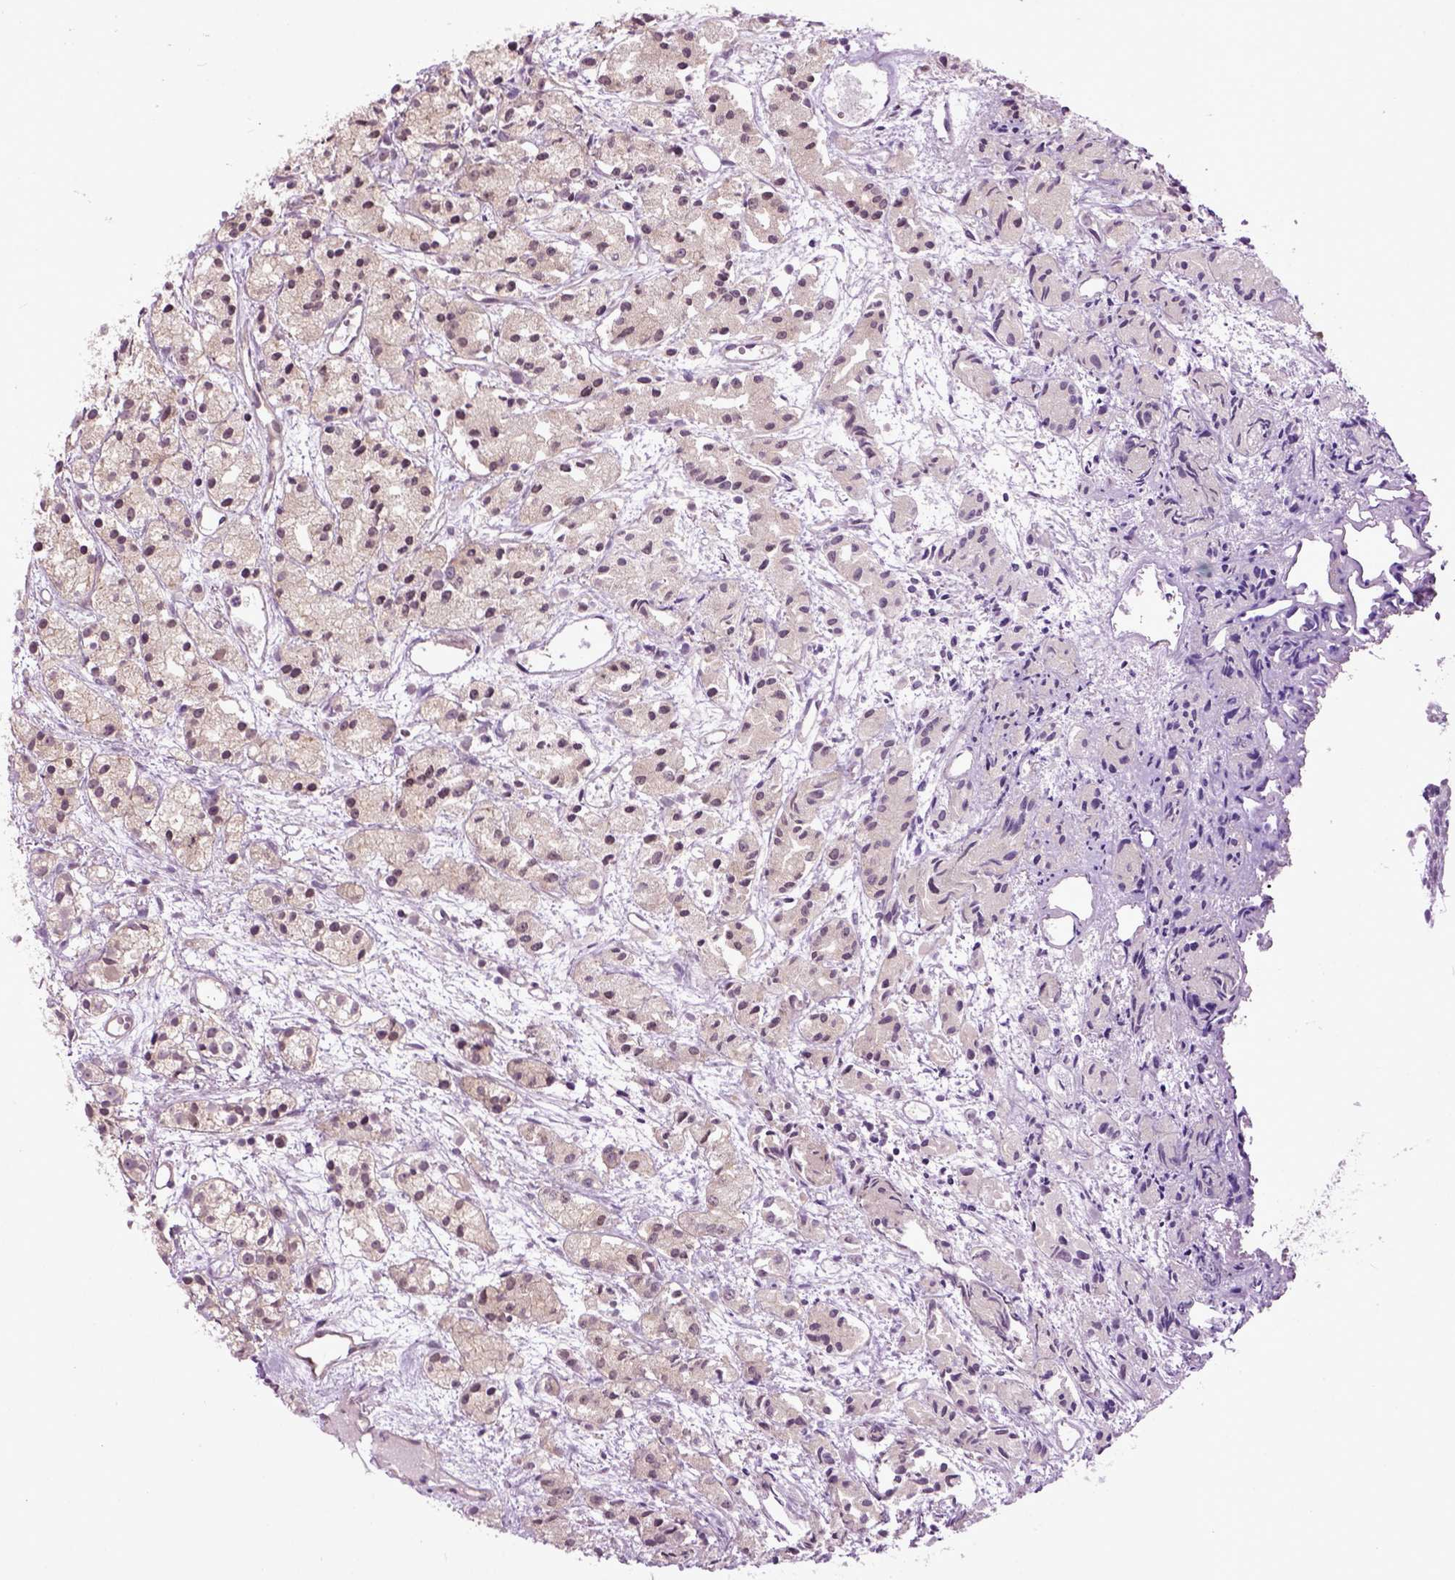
{"staining": {"intensity": "weak", "quantity": ">75%", "location": "cytoplasmic/membranous"}, "tissue": "prostate cancer", "cell_type": "Tumor cells", "image_type": "cancer", "snomed": [{"axis": "morphology", "description": "Adenocarcinoma, Medium grade"}, {"axis": "topography", "description": "Prostate"}], "caption": "Human prostate cancer stained with a brown dye displays weak cytoplasmic/membranous positive staining in about >75% of tumor cells.", "gene": "WDR48", "patient": {"sex": "male", "age": 74}}